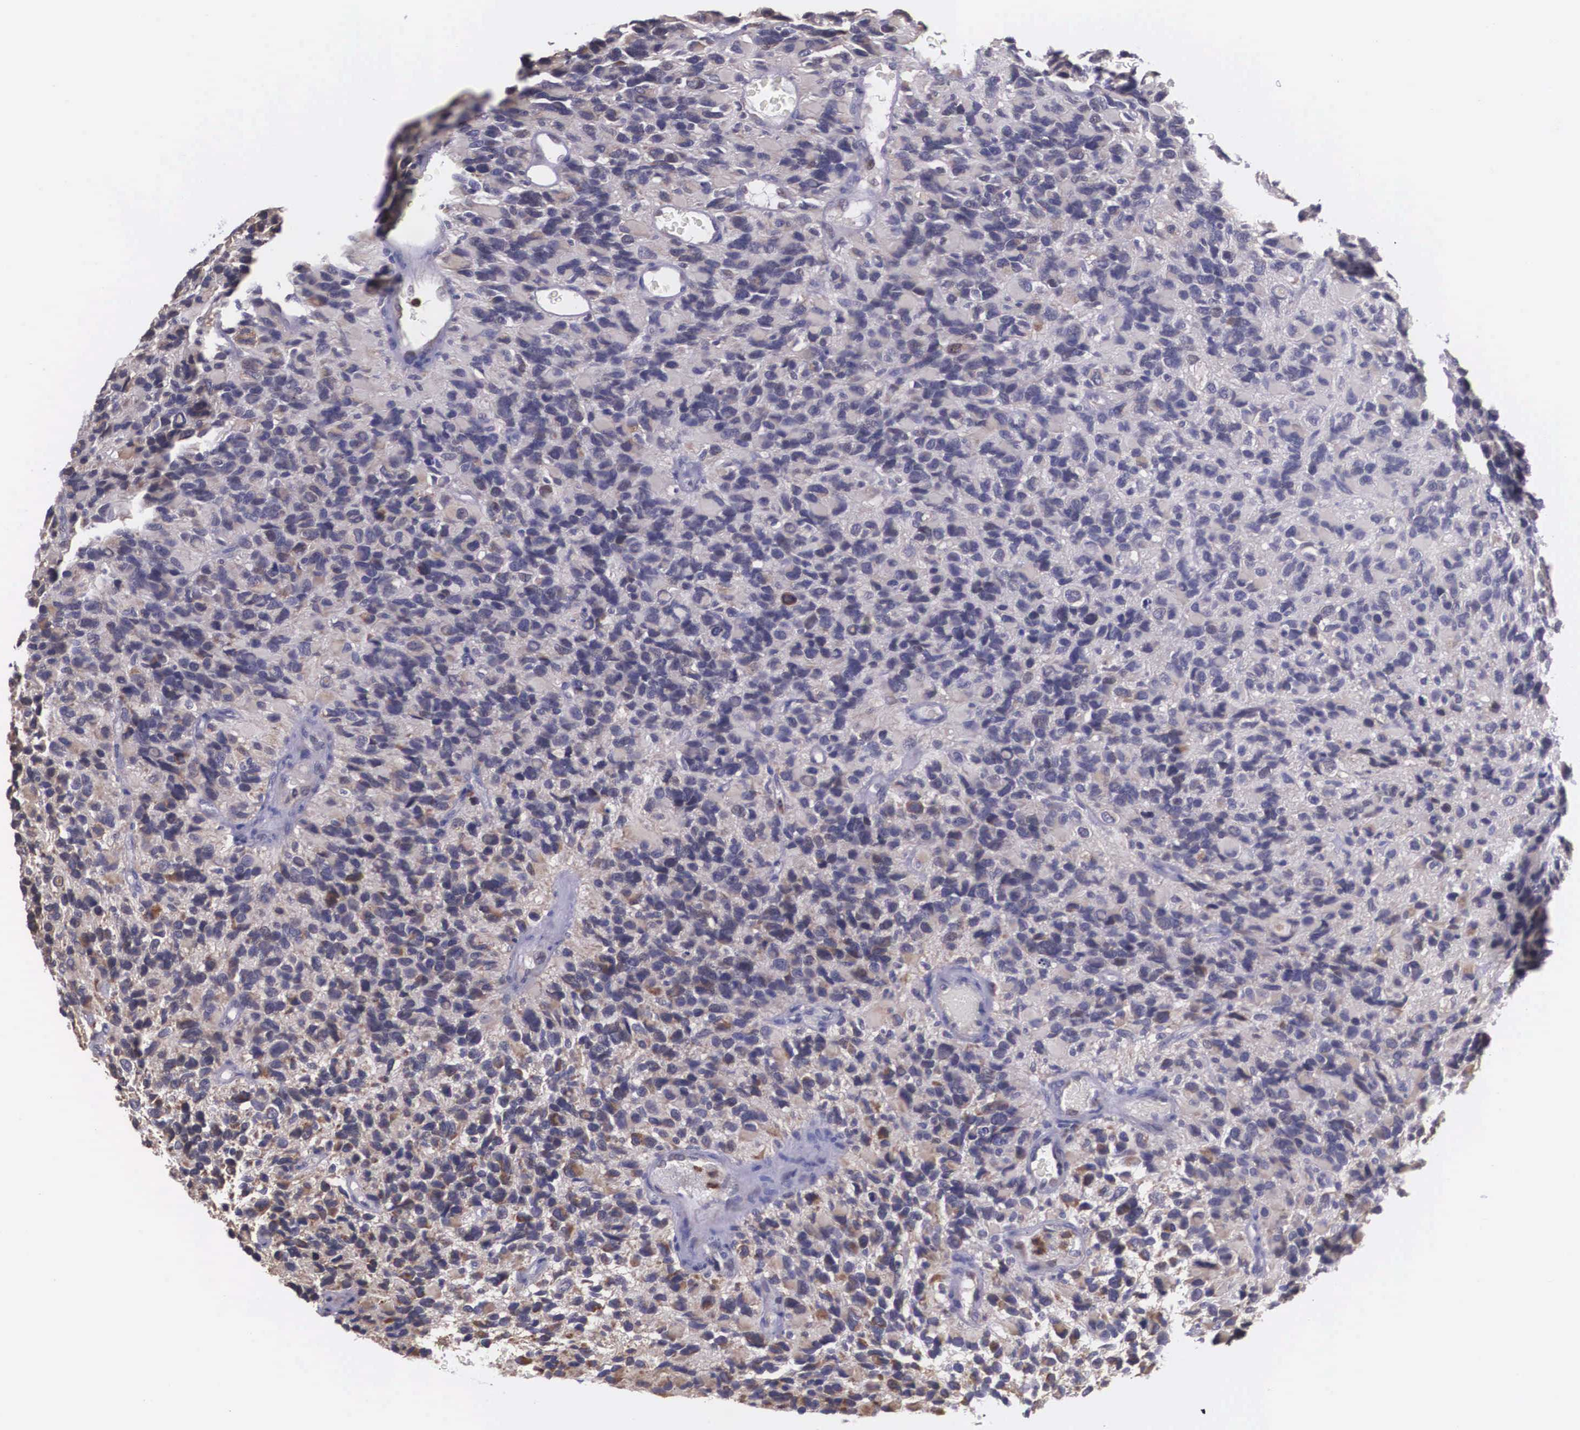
{"staining": {"intensity": "weak", "quantity": "<25%", "location": "cytoplasmic/membranous"}, "tissue": "glioma", "cell_type": "Tumor cells", "image_type": "cancer", "snomed": [{"axis": "morphology", "description": "Glioma, malignant, High grade"}, {"axis": "topography", "description": "Brain"}], "caption": "There is no significant positivity in tumor cells of glioma. (Brightfield microscopy of DAB (3,3'-diaminobenzidine) IHC at high magnification).", "gene": "SLC25A21", "patient": {"sex": "male", "age": 77}}